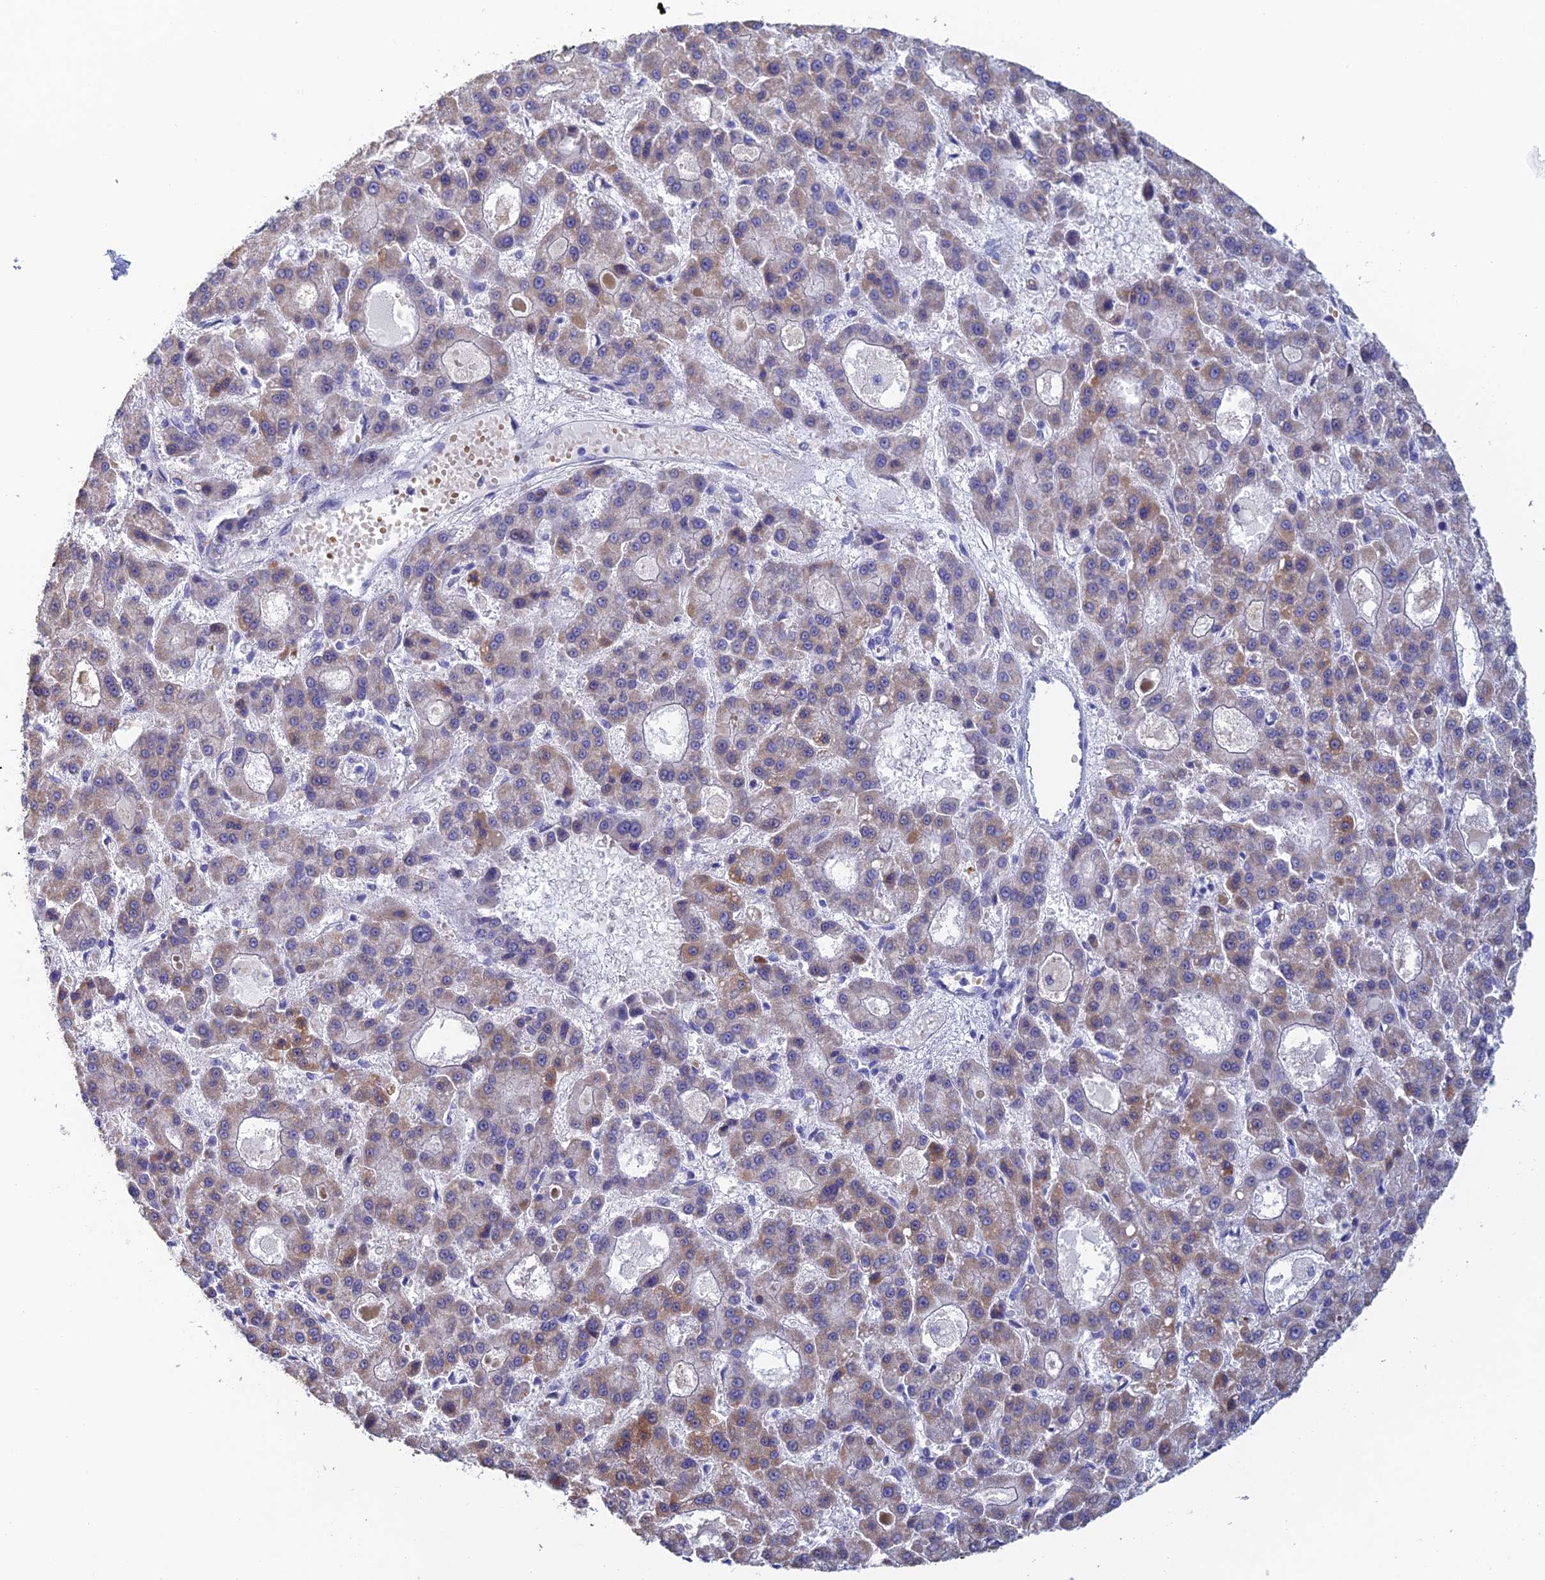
{"staining": {"intensity": "weak", "quantity": "25%-75%", "location": "cytoplasmic/membranous"}, "tissue": "liver cancer", "cell_type": "Tumor cells", "image_type": "cancer", "snomed": [{"axis": "morphology", "description": "Carcinoma, Hepatocellular, NOS"}, {"axis": "topography", "description": "Liver"}], "caption": "Immunohistochemistry (IHC) histopathology image of neoplastic tissue: human liver cancer (hepatocellular carcinoma) stained using immunohistochemistry (IHC) exhibits low levels of weak protein expression localized specifically in the cytoplasmic/membranous of tumor cells, appearing as a cytoplasmic/membranous brown color.", "gene": "GIPC1", "patient": {"sex": "male", "age": 70}}